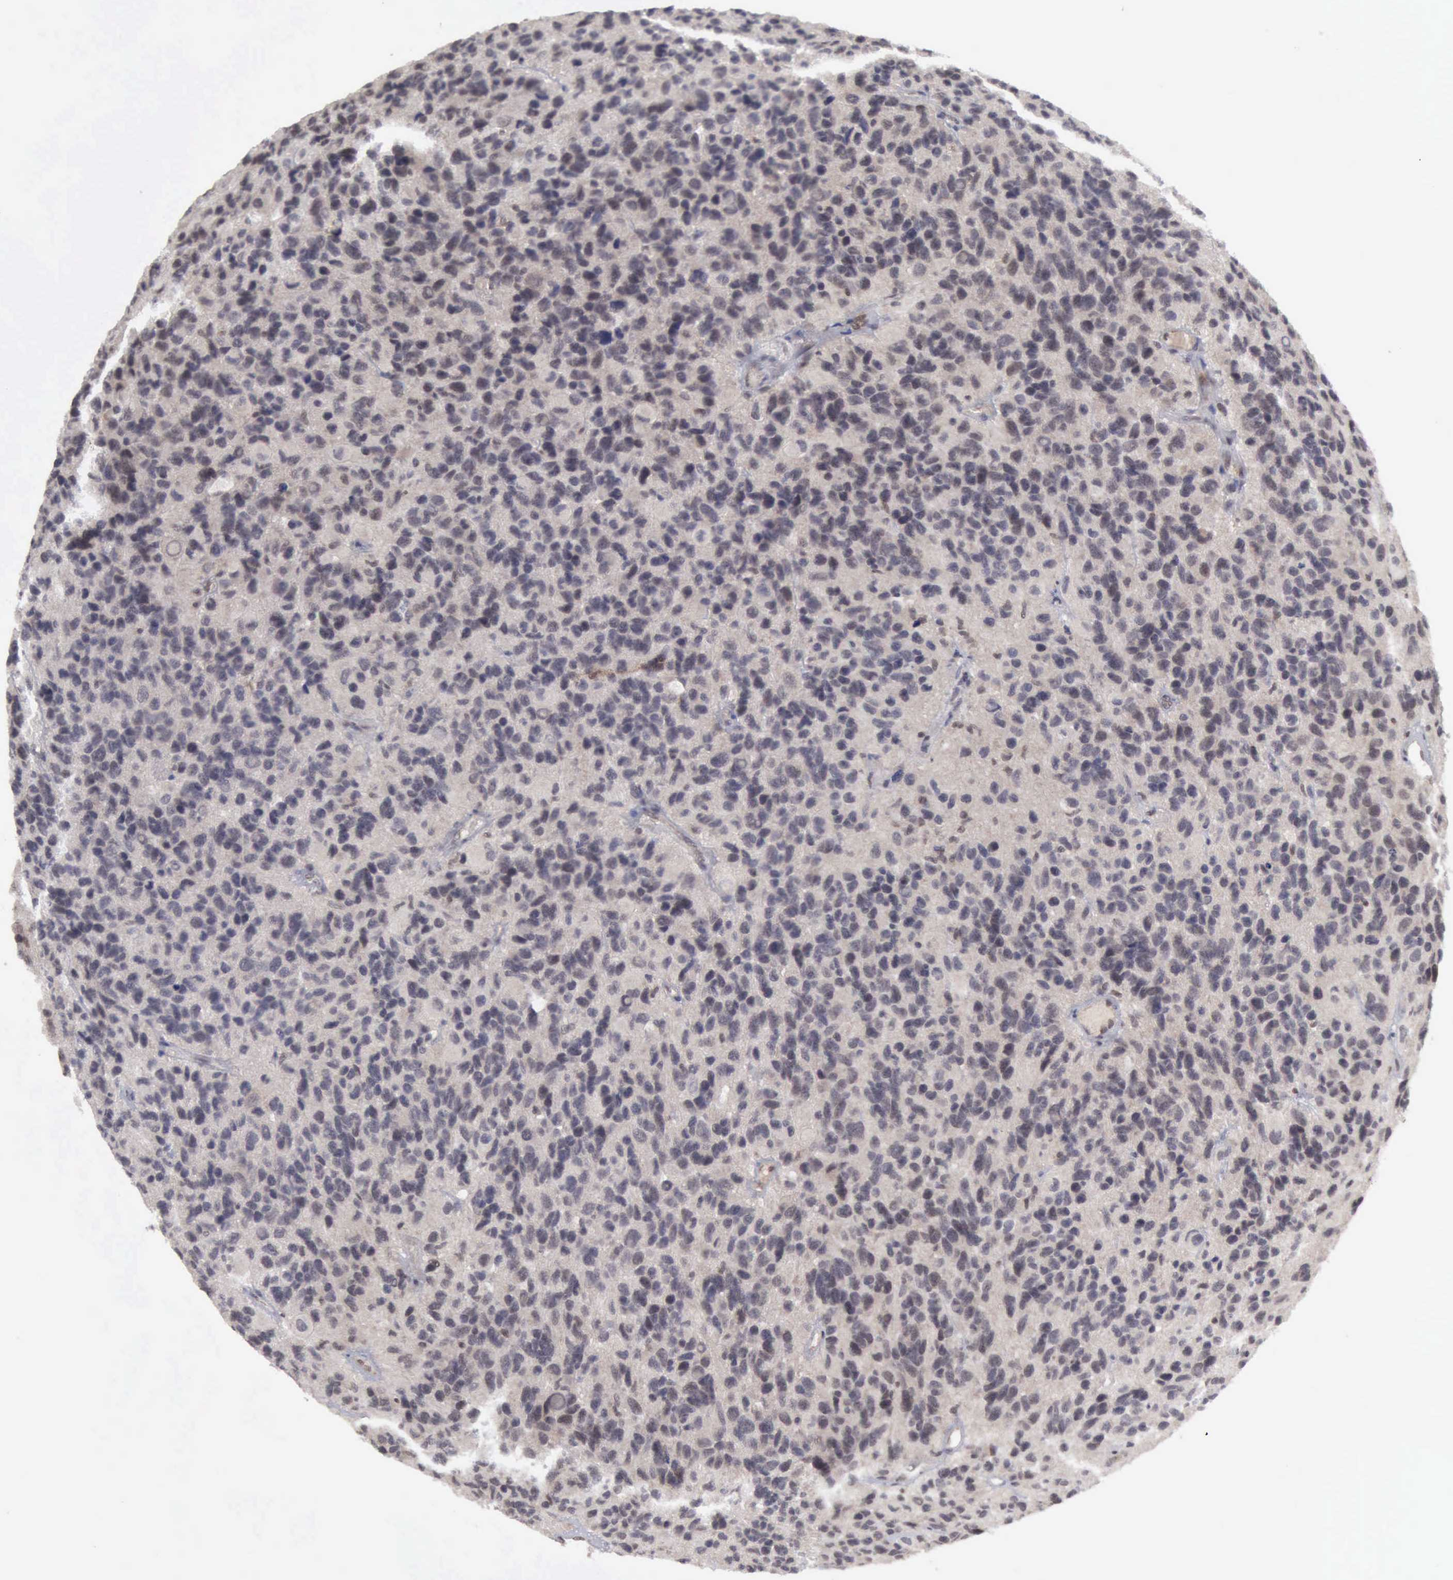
{"staining": {"intensity": "weak", "quantity": "<25%", "location": "nuclear"}, "tissue": "glioma", "cell_type": "Tumor cells", "image_type": "cancer", "snomed": [{"axis": "morphology", "description": "Glioma, malignant, High grade"}, {"axis": "topography", "description": "Brain"}], "caption": "DAB immunohistochemical staining of malignant glioma (high-grade) displays no significant positivity in tumor cells.", "gene": "CDKN2A", "patient": {"sex": "male", "age": 77}}